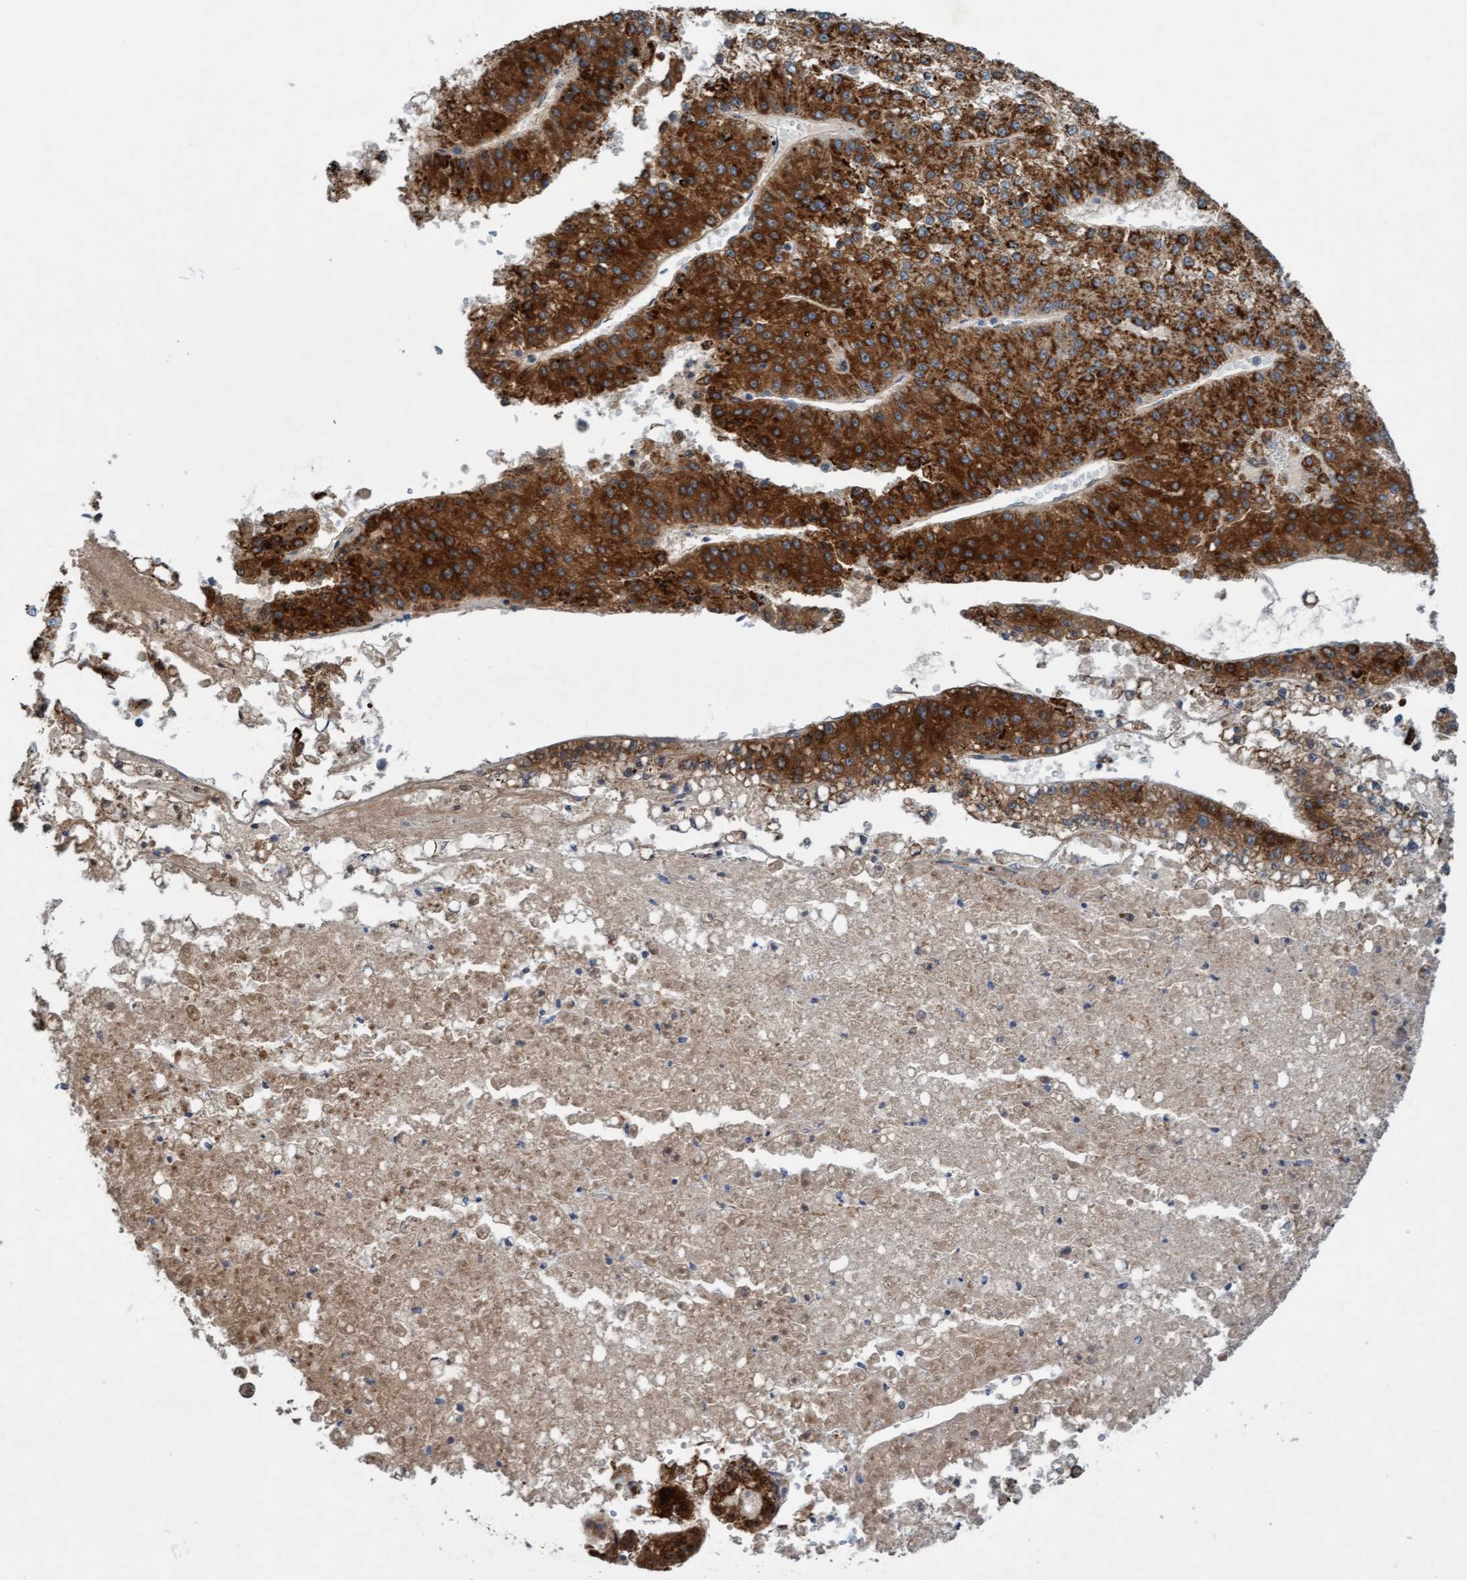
{"staining": {"intensity": "strong", "quantity": ">75%", "location": "cytoplasmic/membranous"}, "tissue": "liver cancer", "cell_type": "Tumor cells", "image_type": "cancer", "snomed": [{"axis": "morphology", "description": "Carcinoma, Hepatocellular, NOS"}, {"axis": "topography", "description": "Liver"}], "caption": "Strong cytoplasmic/membranous positivity is present in about >75% of tumor cells in liver cancer (hepatocellular carcinoma).", "gene": "ZNF566", "patient": {"sex": "female", "age": 73}}